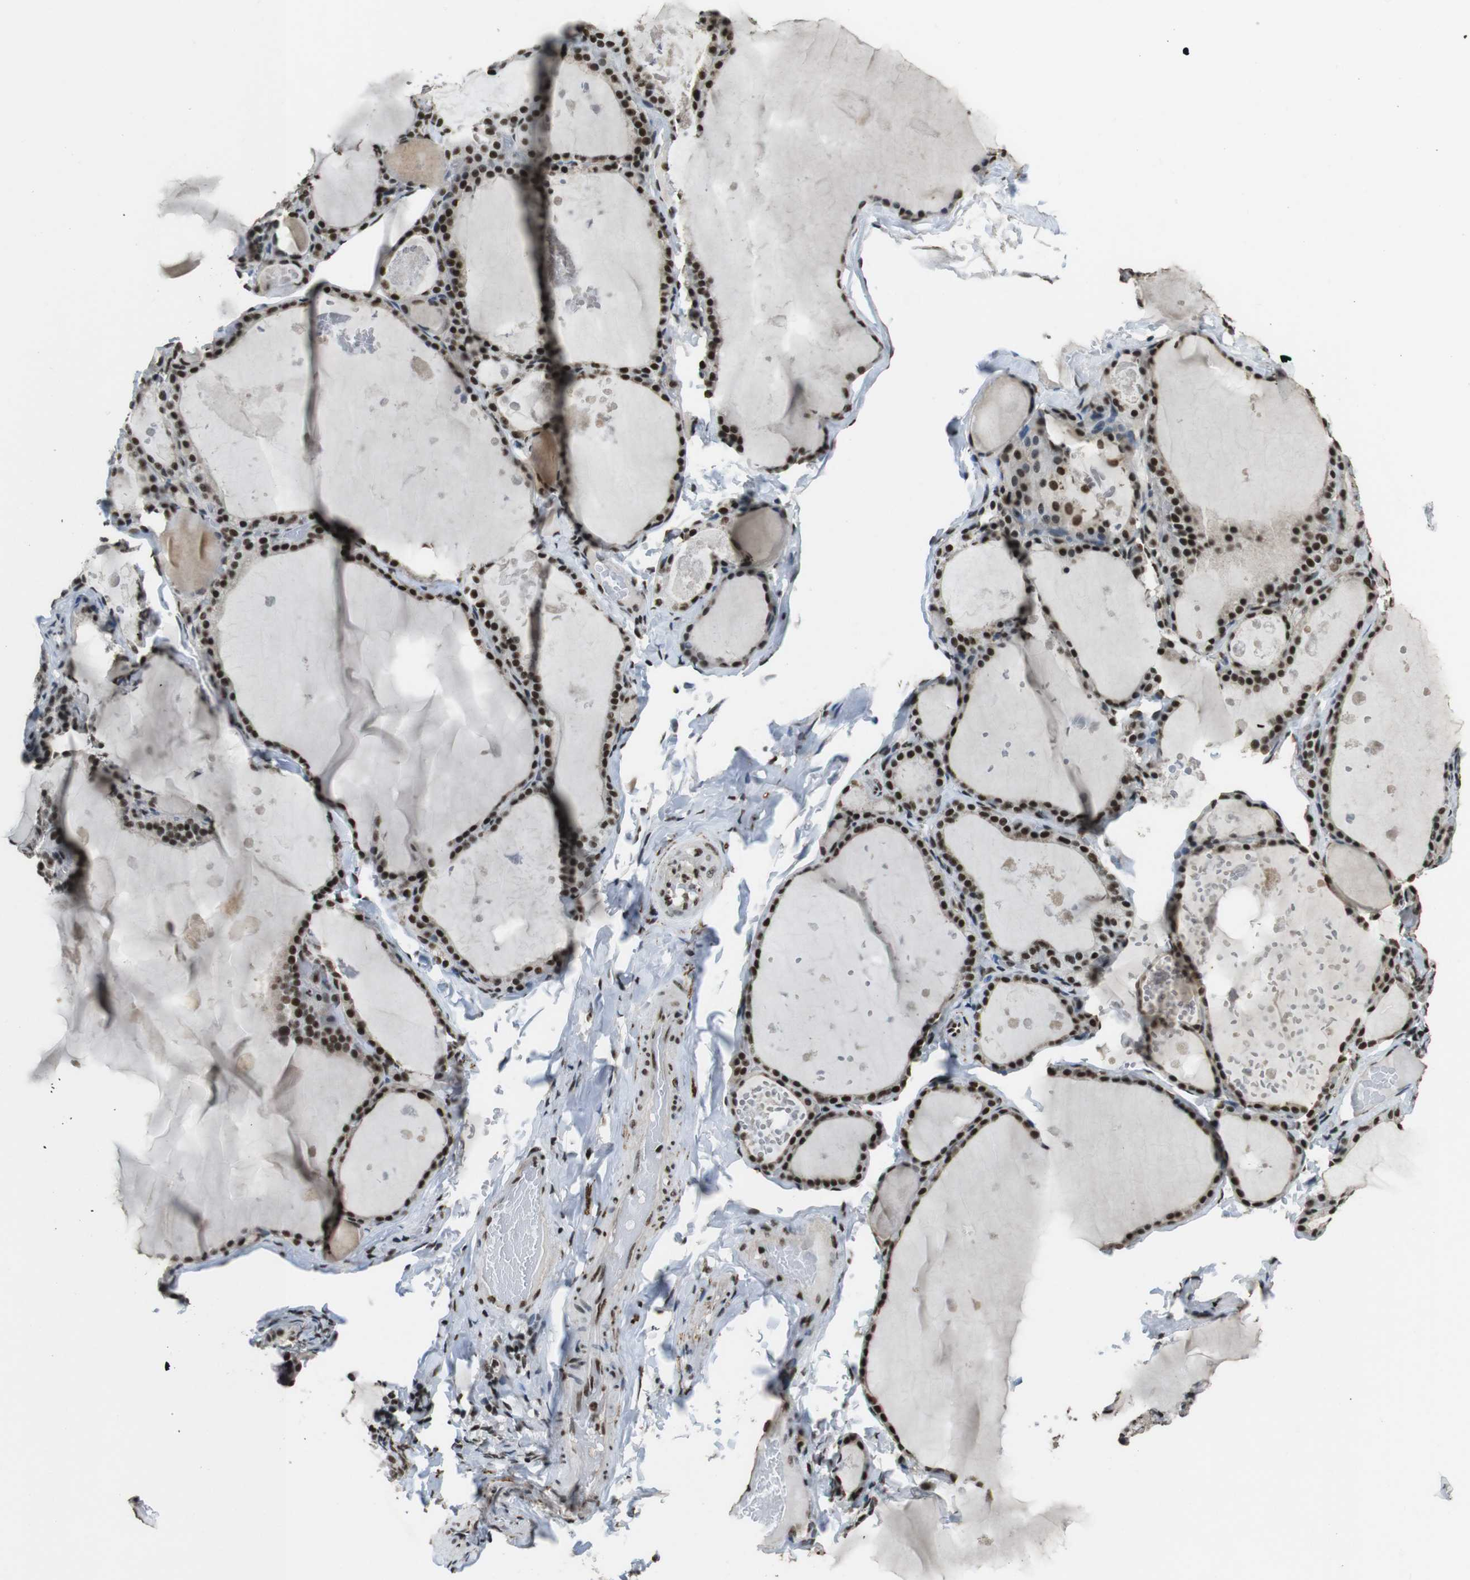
{"staining": {"intensity": "strong", "quantity": ">75%", "location": "nuclear"}, "tissue": "thyroid gland", "cell_type": "Glandular cells", "image_type": "normal", "snomed": [{"axis": "morphology", "description": "Normal tissue, NOS"}, {"axis": "topography", "description": "Thyroid gland"}], "caption": "This histopathology image exhibits unremarkable thyroid gland stained with immunohistochemistry to label a protein in brown. The nuclear of glandular cells show strong positivity for the protein. Nuclei are counter-stained blue.", "gene": "CSNK2B", "patient": {"sex": "male", "age": 56}}